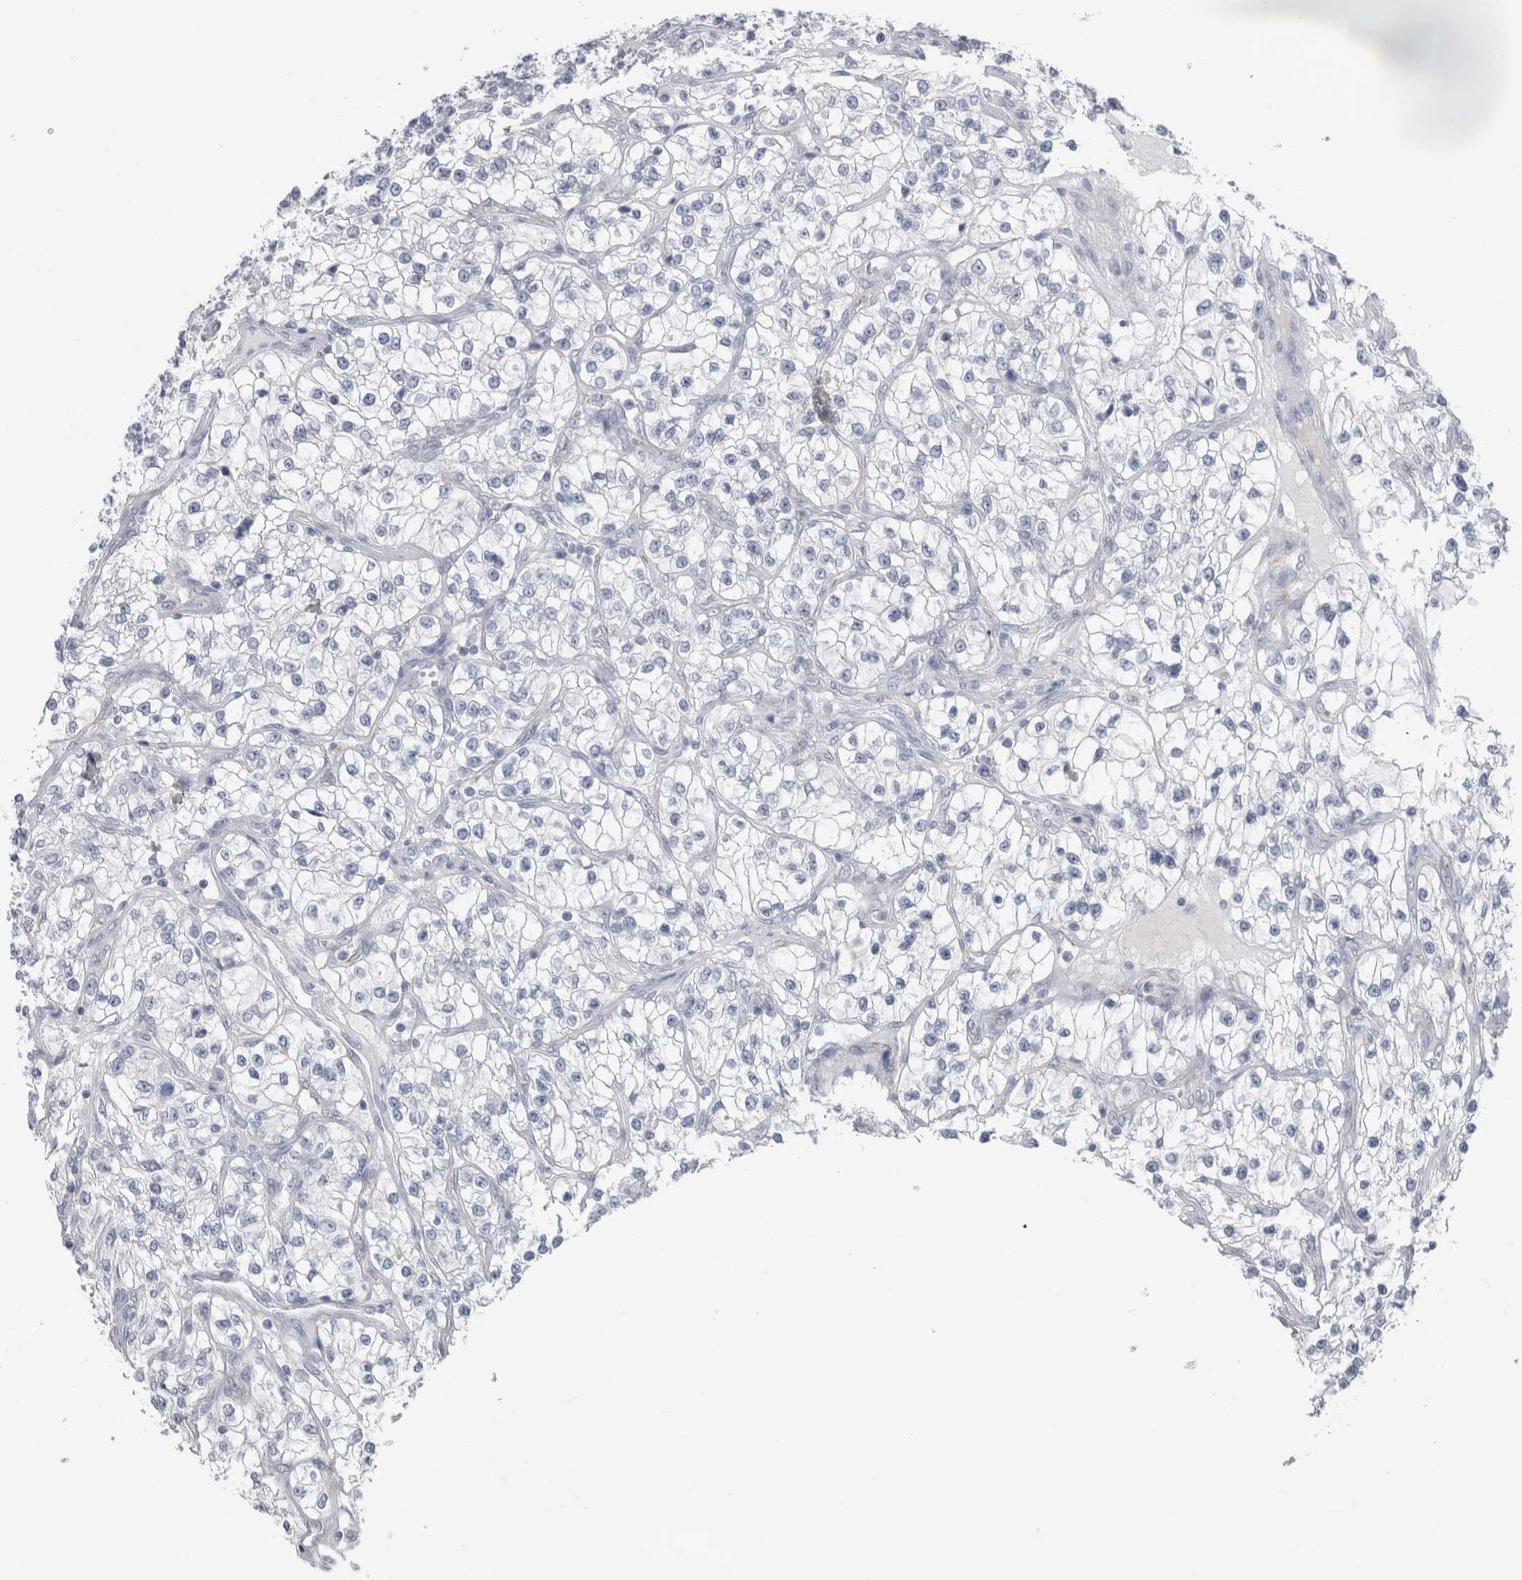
{"staining": {"intensity": "negative", "quantity": "none", "location": "none"}, "tissue": "renal cancer", "cell_type": "Tumor cells", "image_type": "cancer", "snomed": [{"axis": "morphology", "description": "Adenocarcinoma, NOS"}, {"axis": "topography", "description": "Kidney"}], "caption": "This is an IHC image of renal adenocarcinoma. There is no expression in tumor cells.", "gene": "CDH17", "patient": {"sex": "female", "age": 57}}